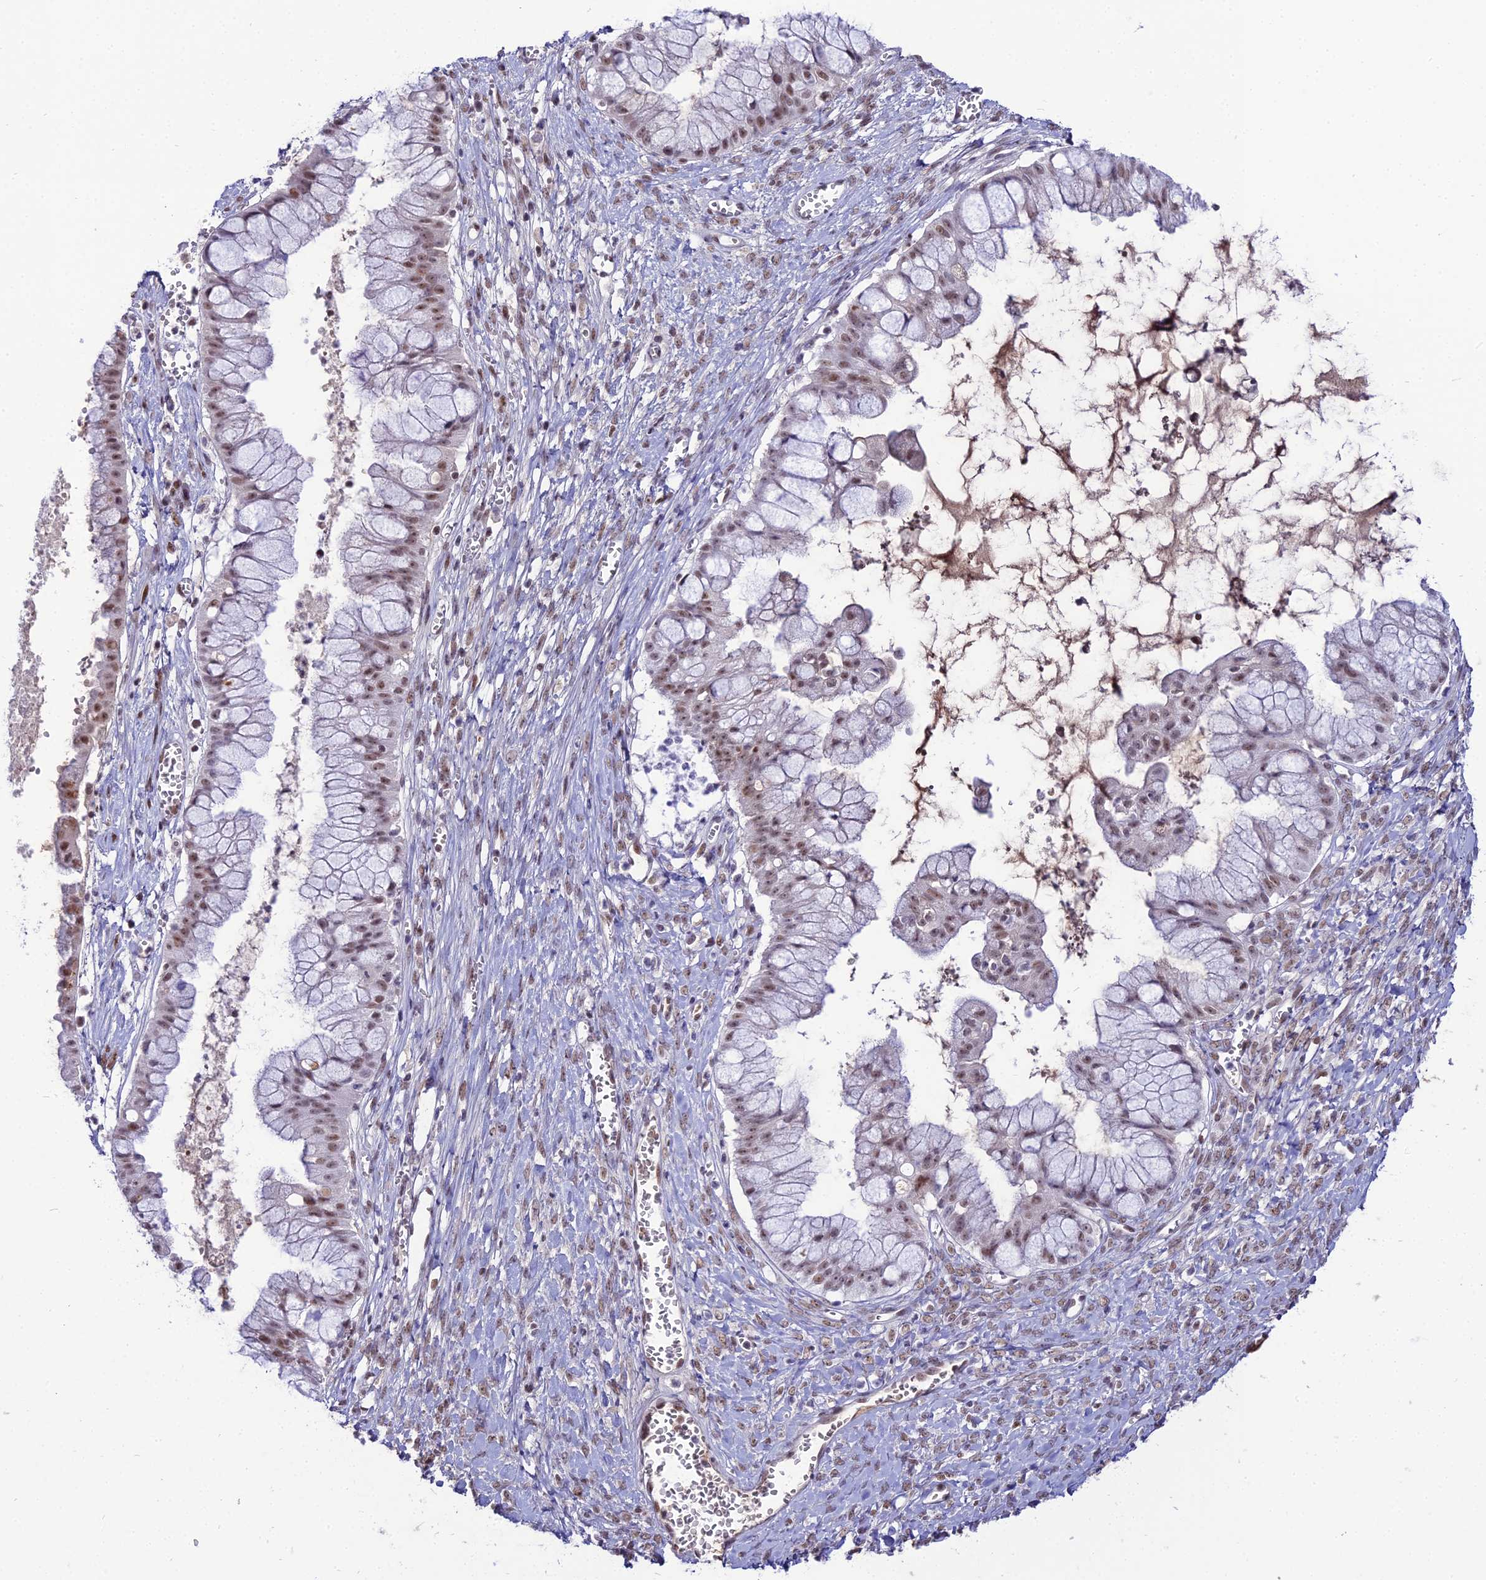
{"staining": {"intensity": "weak", "quantity": ">75%", "location": "nuclear"}, "tissue": "ovarian cancer", "cell_type": "Tumor cells", "image_type": "cancer", "snomed": [{"axis": "morphology", "description": "Cystadenocarcinoma, mucinous, NOS"}, {"axis": "topography", "description": "Ovary"}], "caption": "Immunohistochemical staining of human ovarian mucinous cystadenocarcinoma reveals low levels of weak nuclear protein expression in about >75% of tumor cells.", "gene": "RBM12", "patient": {"sex": "female", "age": 70}}